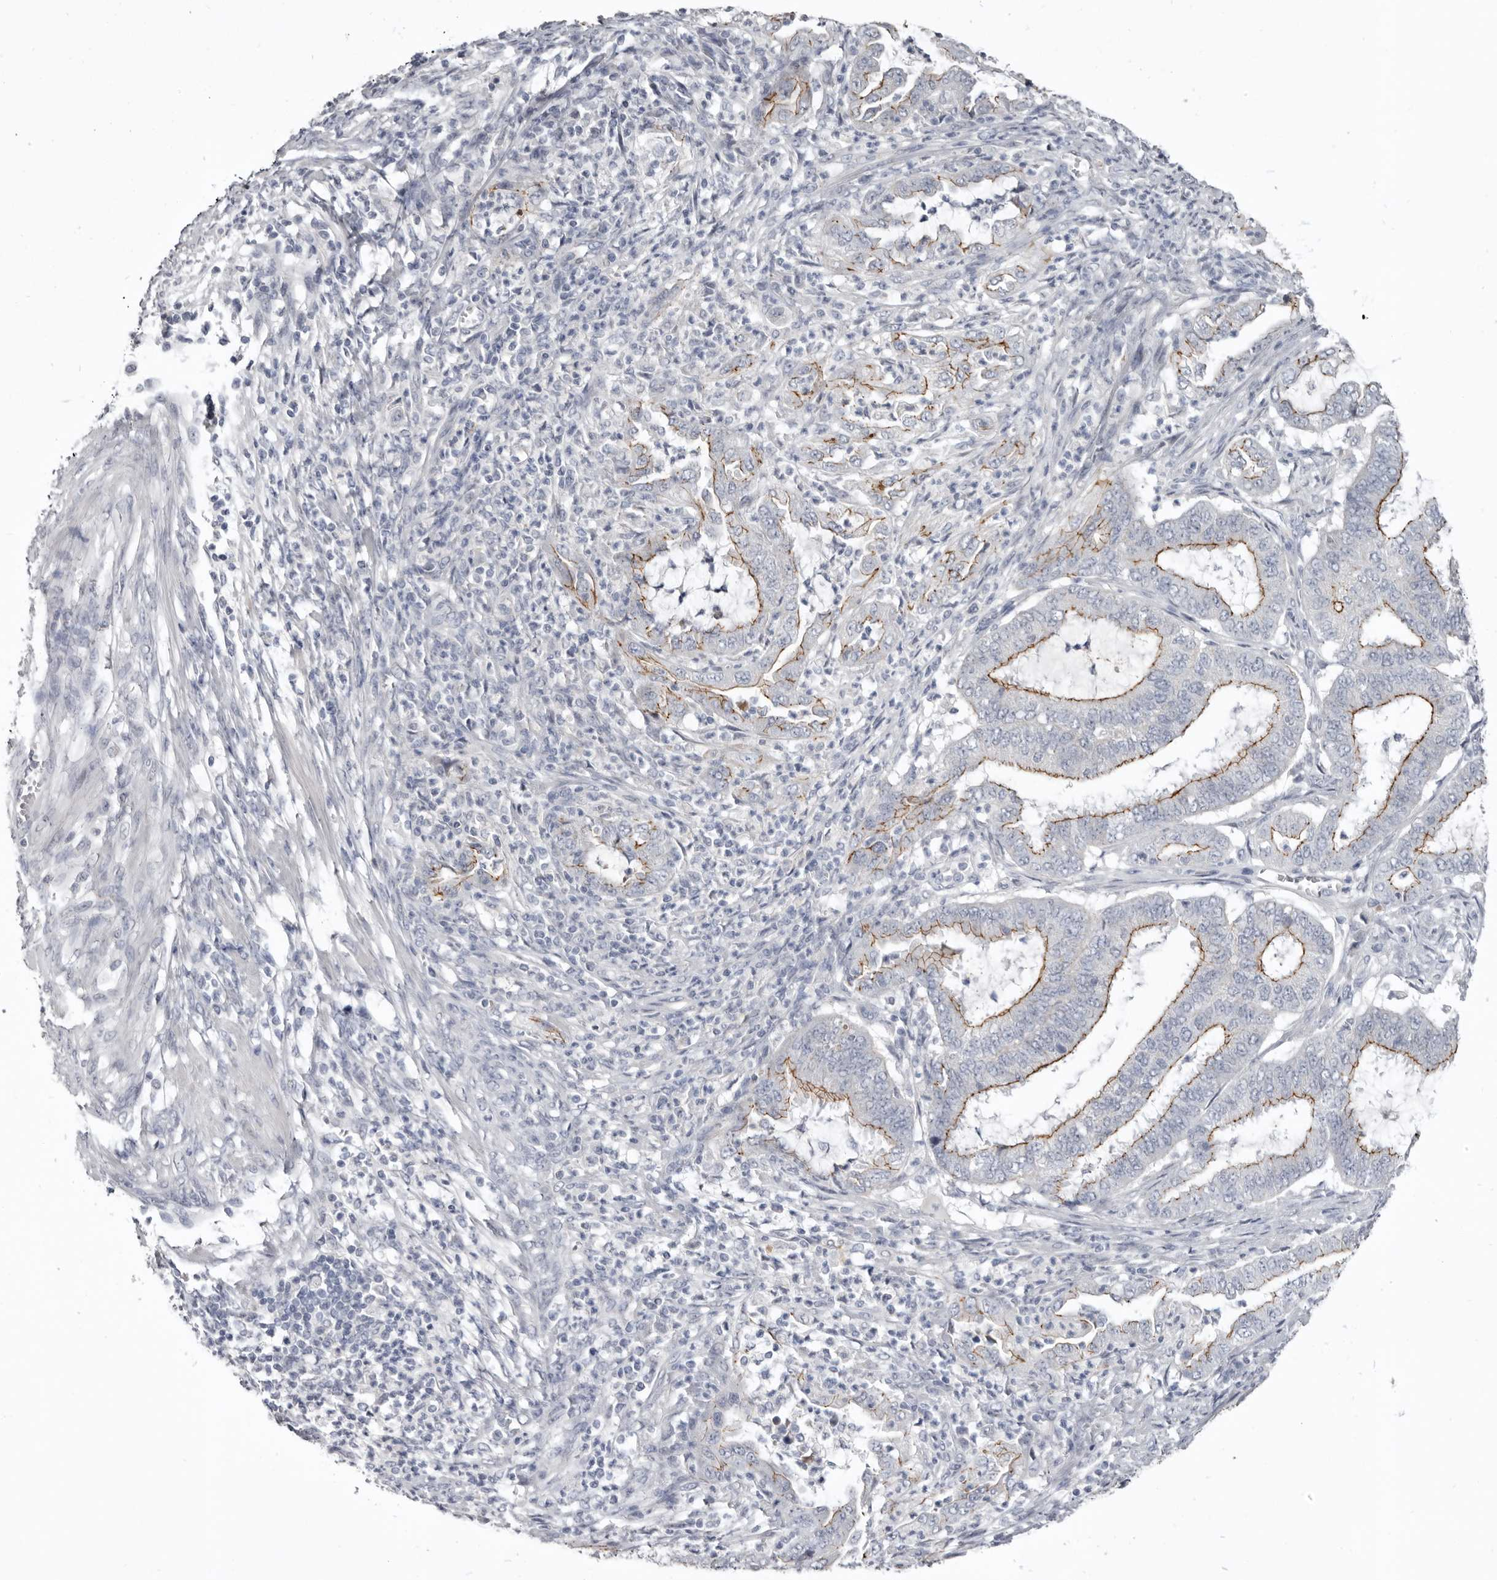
{"staining": {"intensity": "moderate", "quantity": "25%-75%", "location": "cytoplasmic/membranous"}, "tissue": "endometrial cancer", "cell_type": "Tumor cells", "image_type": "cancer", "snomed": [{"axis": "morphology", "description": "Adenocarcinoma, NOS"}, {"axis": "topography", "description": "Endometrium"}], "caption": "Protein expression analysis of endometrial adenocarcinoma shows moderate cytoplasmic/membranous staining in about 25%-75% of tumor cells.", "gene": "CGN", "patient": {"sex": "female", "age": 51}}